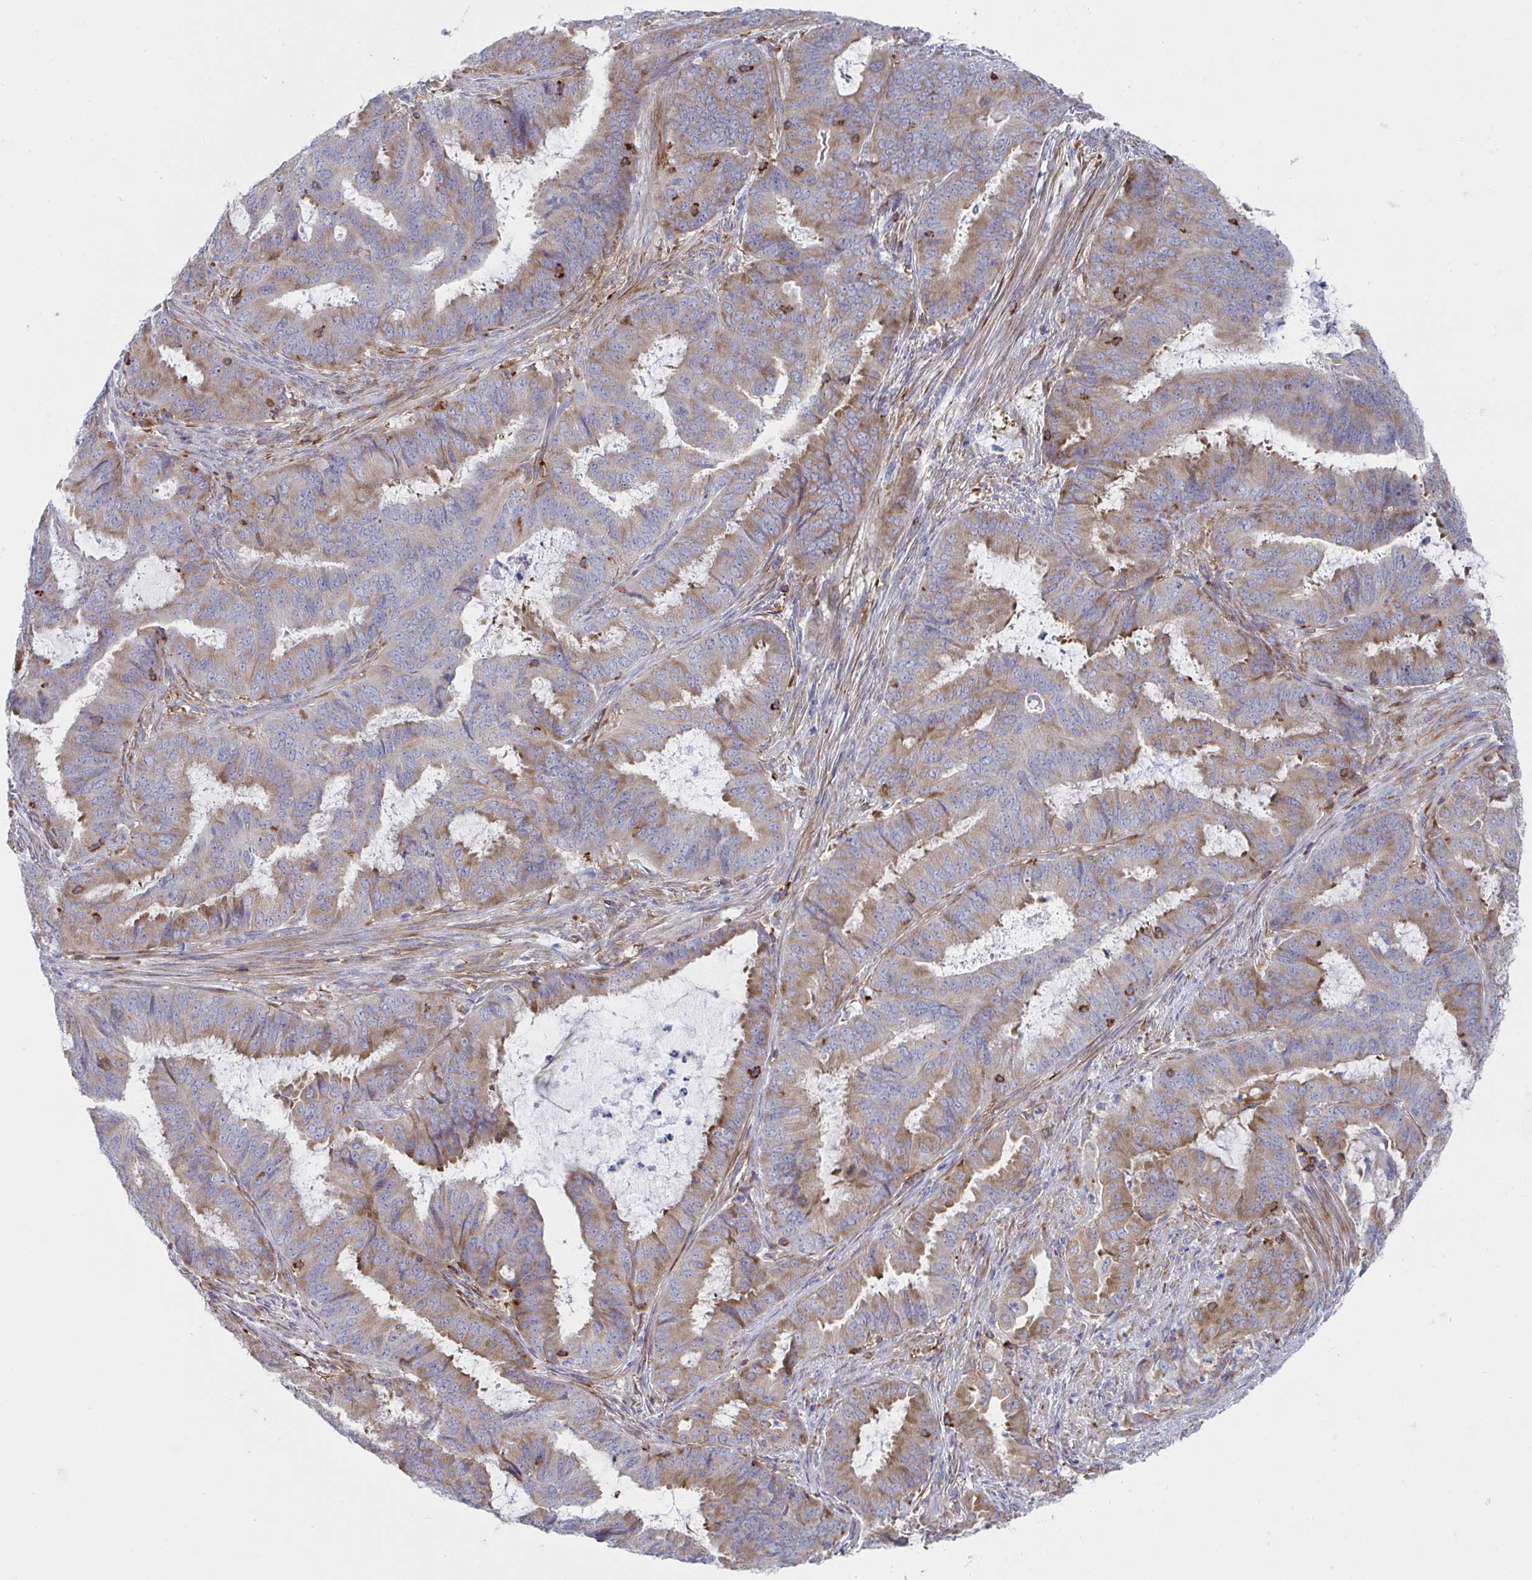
{"staining": {"intensity": "moderate", "quantity": "25%-75%", "location": "cytoplasmic/membranous"}, "tissue": "endometrial cancer", "cell_type": "Tumor cells", "image_type": "cancer", "snomed": [{"axis": "morphology", "description": "Adenocarcinoma, NOS"}, {"axis": "topography", "description": "Endometrium"}], "caption": "Endometrial adenocarcinoma stained with a protein marker exhibits moderate staining in tumor cells.", "gene": "WNK1", "patient": {"sex": "female", "age": 51}}